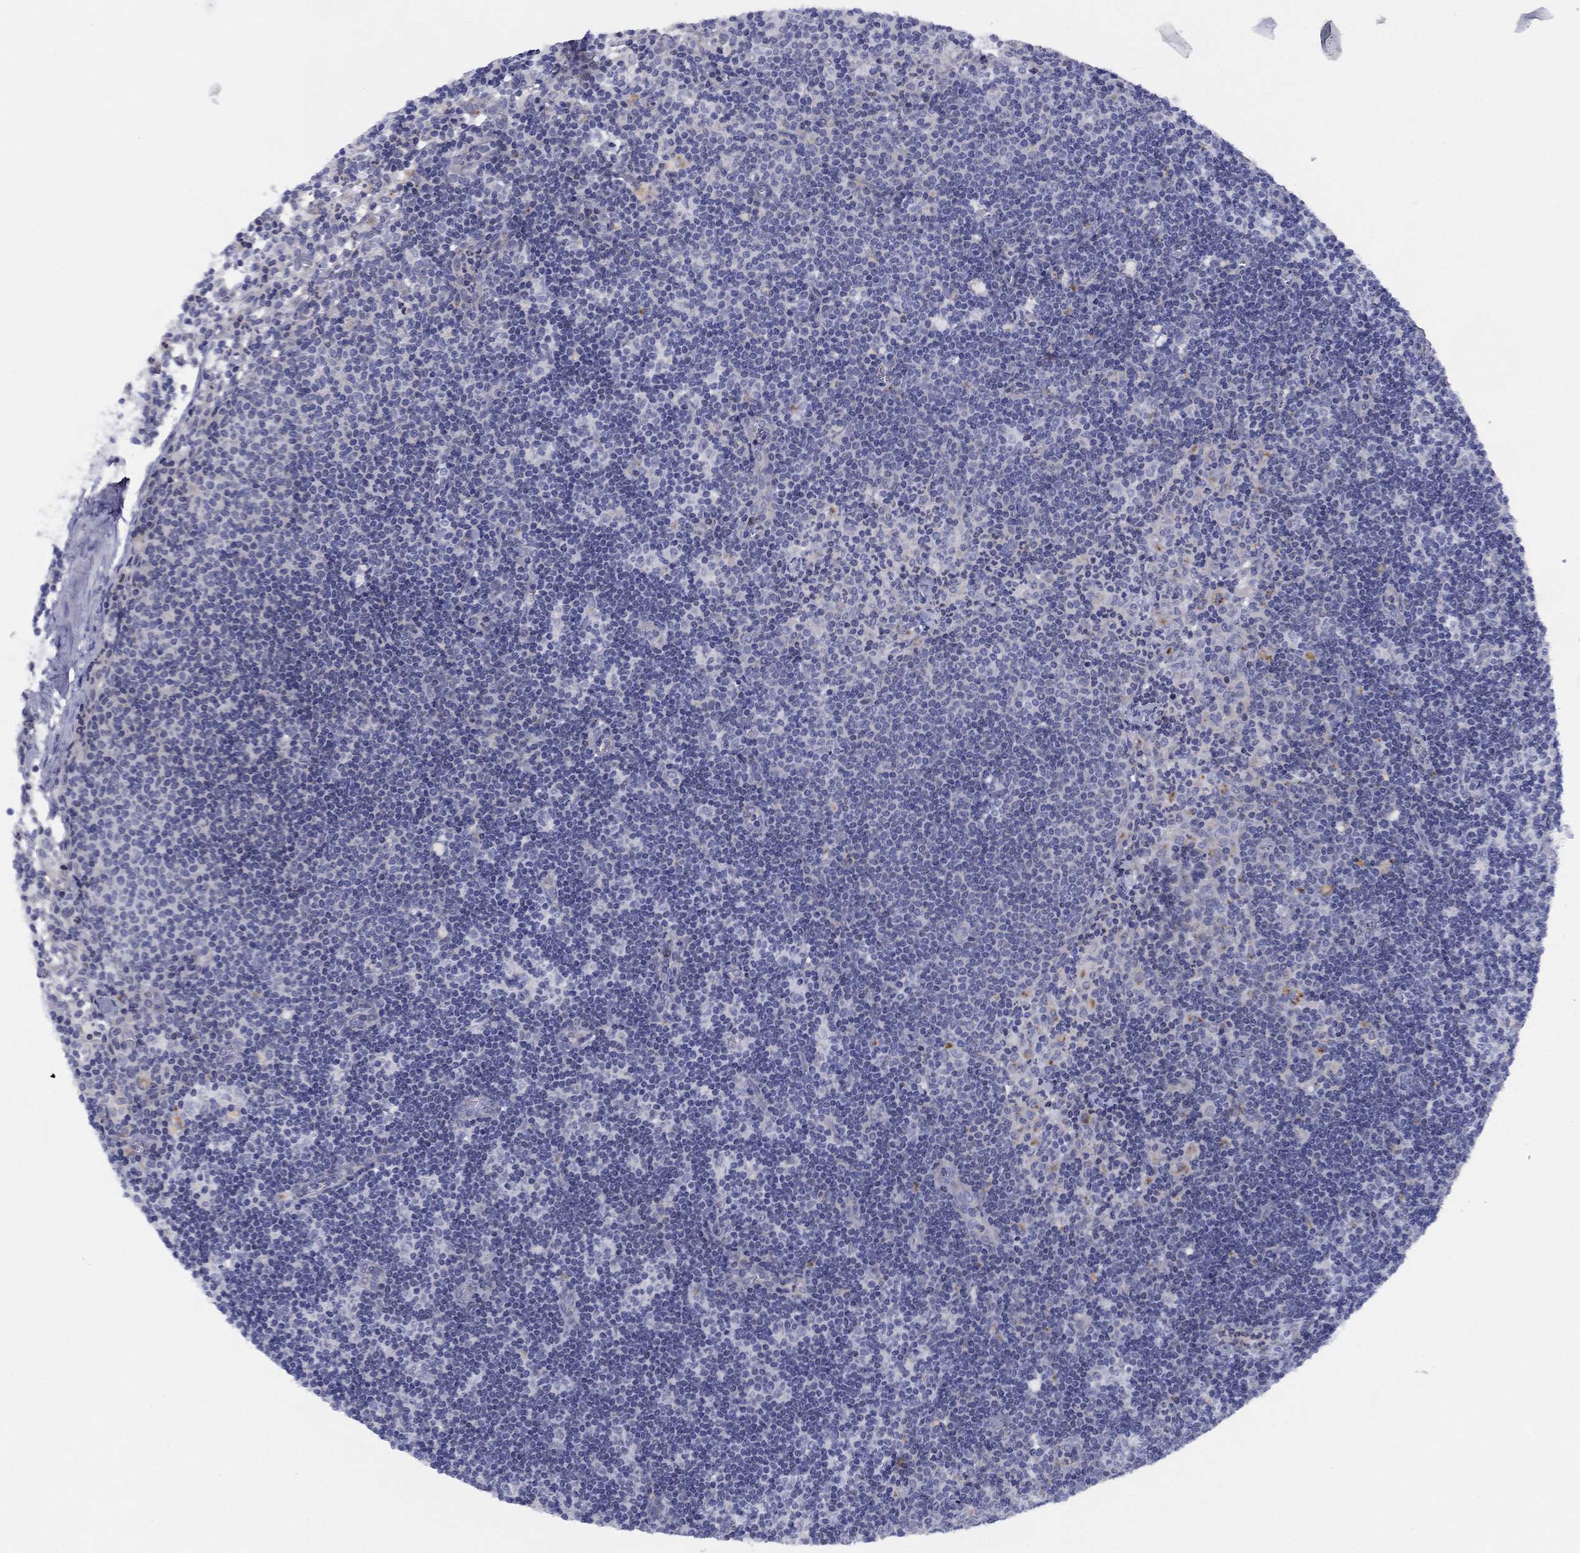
{"staining": {"intensity": "negative", "quantity": "none", "location": "none"}, "tissue": "lymph node", "cell_type": "Germinal center cells", "image_type": "normal", "snomed": [{"axis": "morphology", "description": "Normal tissue, NOS"}, {"axis": "topography", "description": "Lymph node"}], "caption": "There is no significant staining in germinal center cells of lymph node. (Immunohistochemistry (ihc), brightfield microscopy, high magnification).", "gene": "ZNF223", "patient": {"sex": "female", "age": 34}}